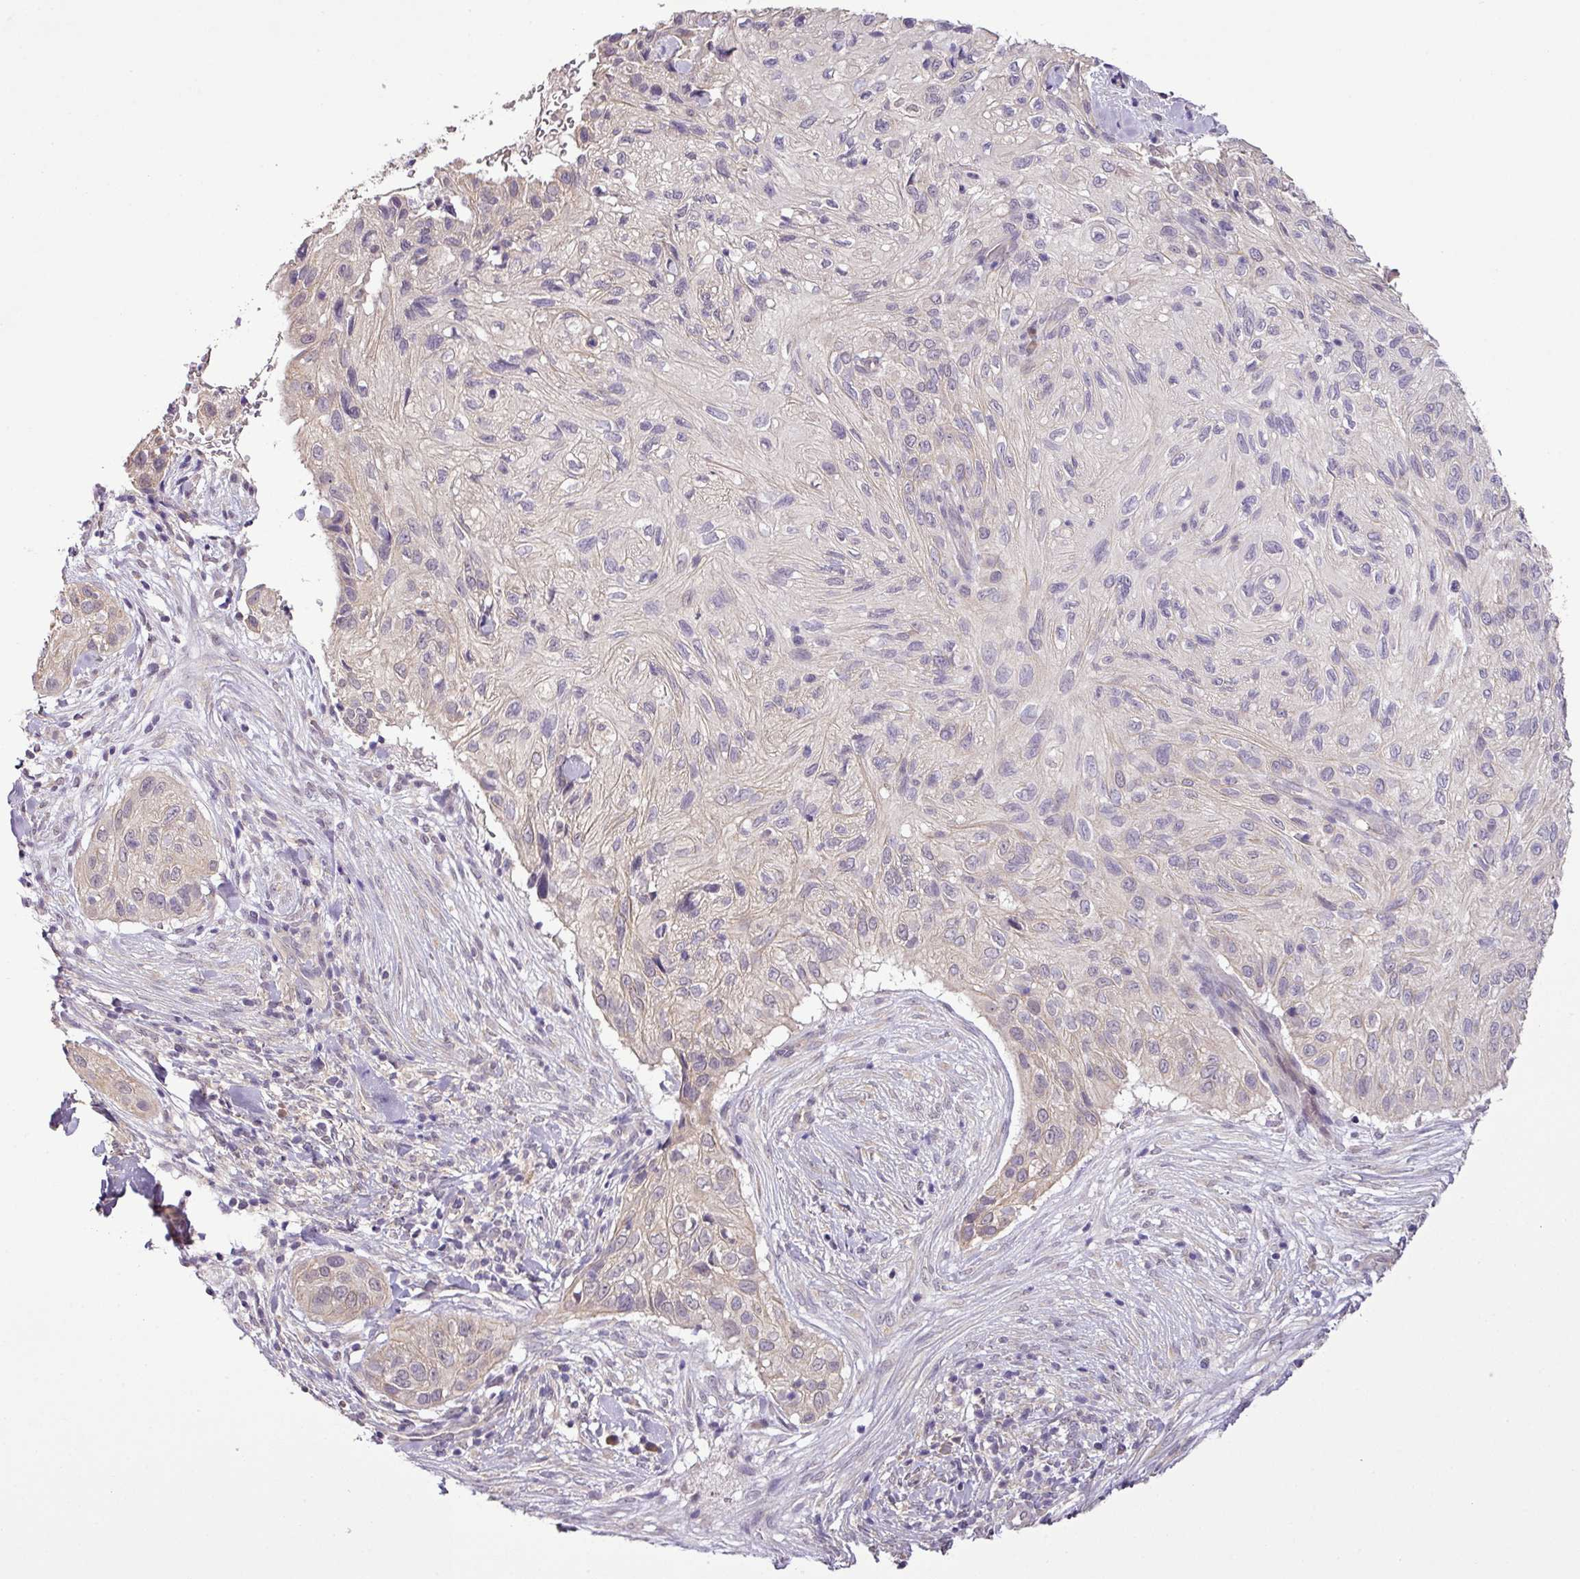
{"staining": {"intensity": "negative", "quantity": "none", "location": "none"}, "tissue": "skin cancer", "cell_type": "Tumor cells", "image_type": "cancer", "snomed": [{"axis": "morphology", "description": "Squamous cell carcinoma, NOS"}, {"axis": "topography", "description": "Skin"}], "caption": "This is an immunohistochemistry (IHC) image of human squamous cell carcinoma (skin). There is no staining in tumor cells.", "gene": "DNAAF4", "patient": {"sex": "male", "age": 82}}